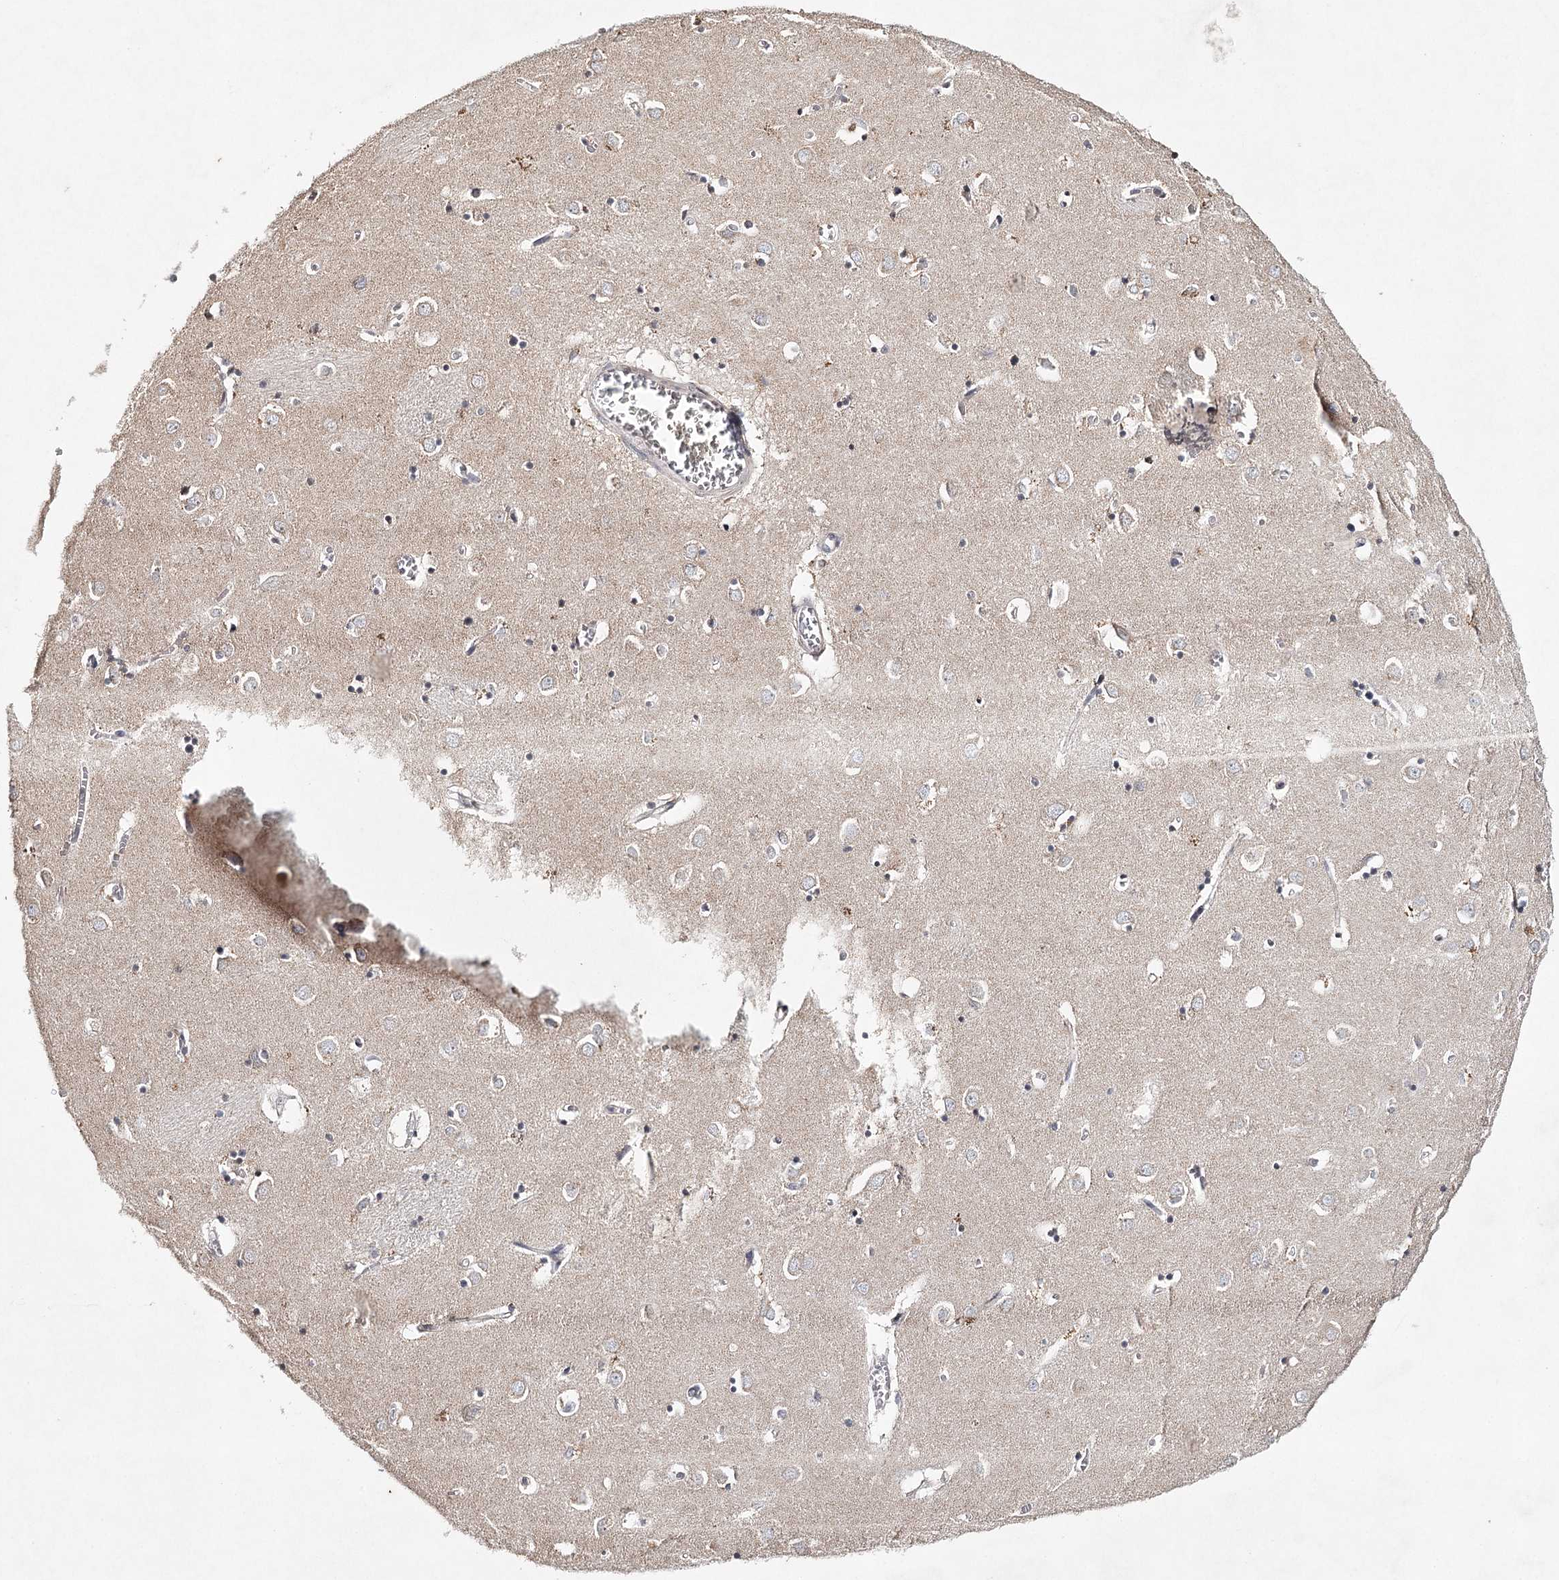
{"staining": {"intensity": "weak", "quantity": "<25%", "location": "cytoplasmic/membranous"}, "tissue": "caudate", "cell_type": "Glial cells", "image_type": "normal", "snomed": [{"axis": "morphology", "description": "Normal tissue, NOS"}, {"axis": "topography", "description": "Lateral ventricle wall"}], "caption": "Caudate was stained to show a protein in brown. There is no significant staining in glial cells. The staining is performed using DAB brown chromogen with nuclei counter-stained in using hematoxylin.", "gene": "ICOS", "patient": {"sex": "male", "age": 70}}